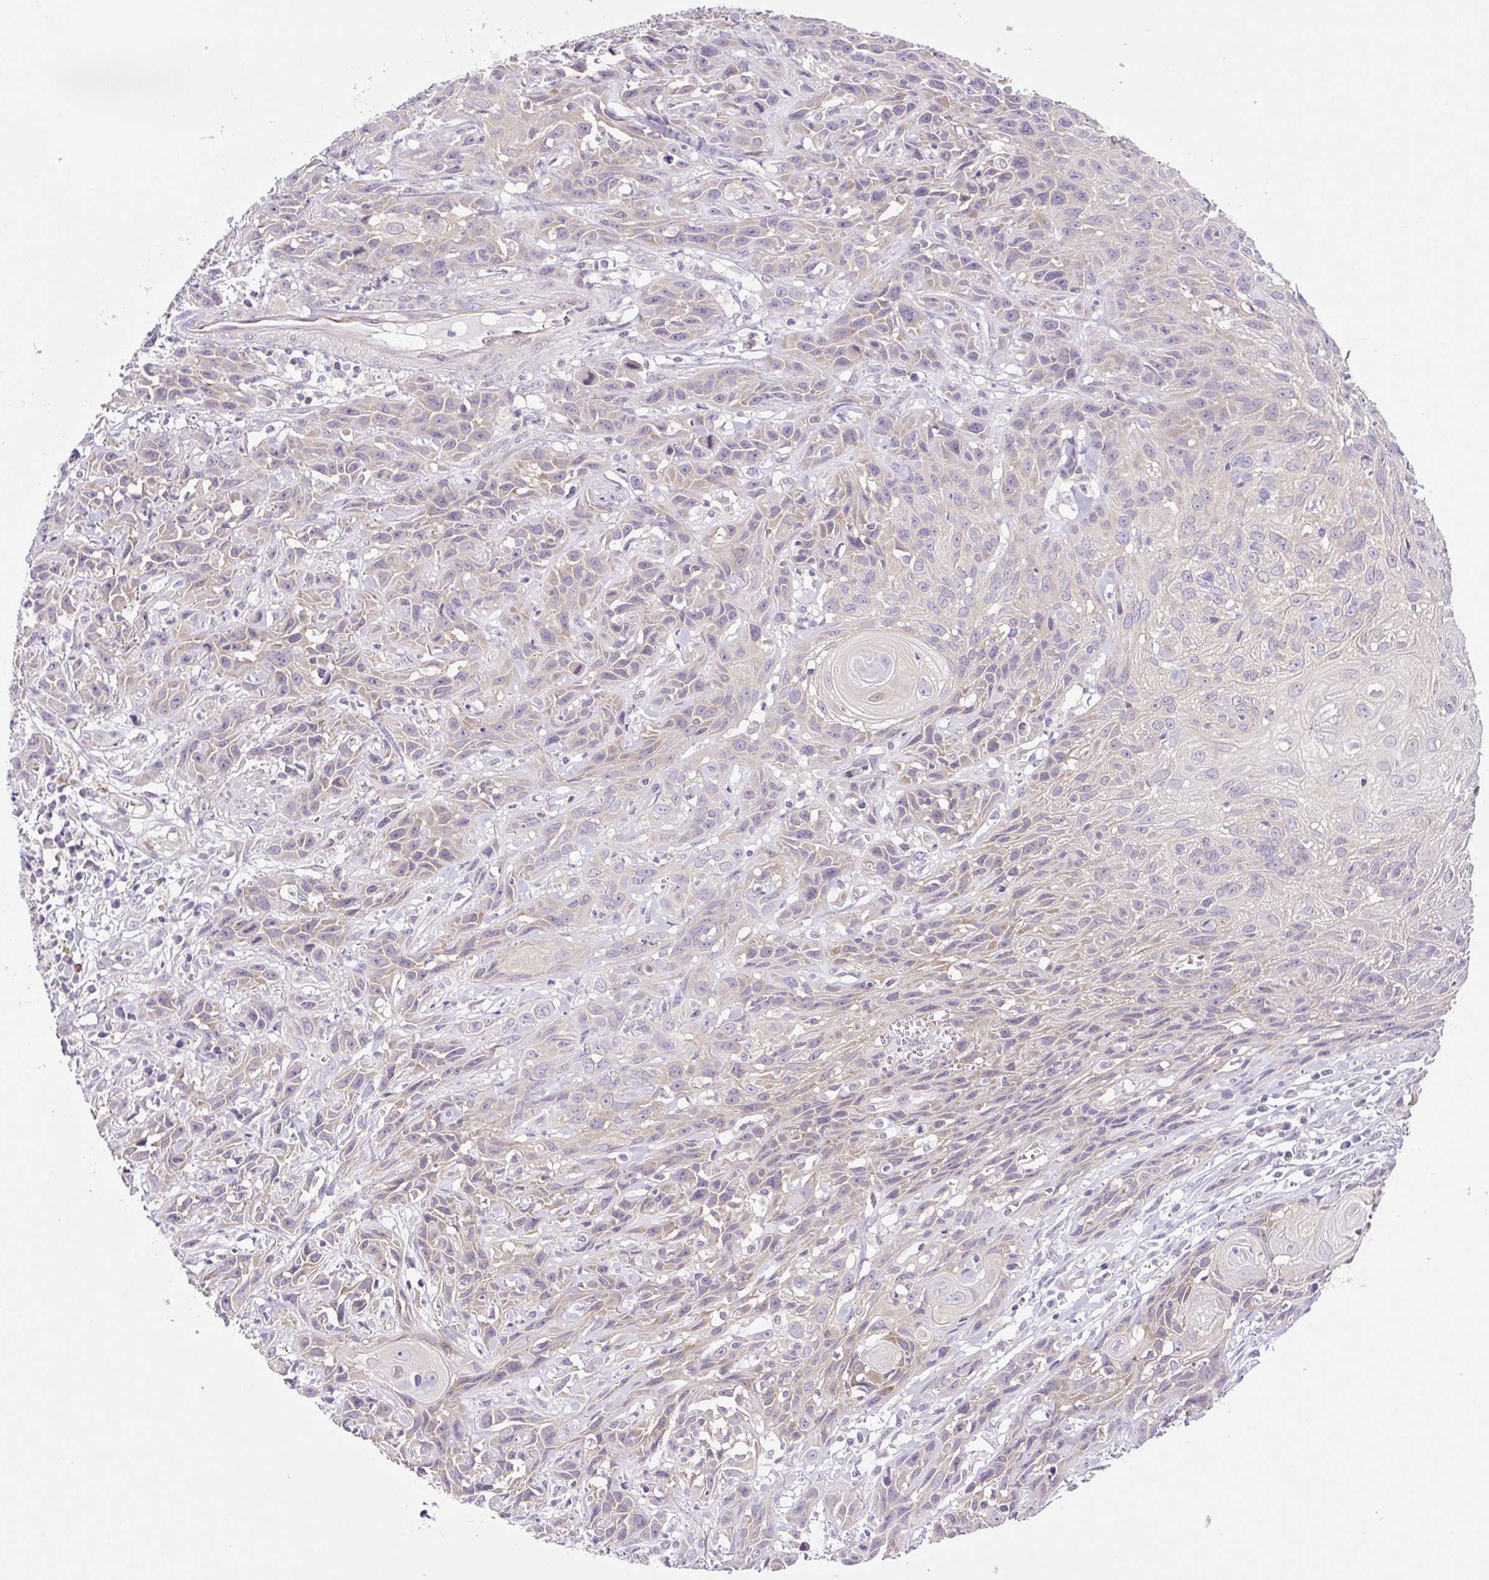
{"staining": {"intensity": "weak", "quantity": "<25%", "location": "cytoplasmic/membranous"}, "tissue": "skin cancer", "cell_type": "Tumor cells", "image_type": "cancer", "snomed": [{"axis": "morphology", "description": "Squamous cell carcinoma, NOS"}, {"axis": "topography", "description": "Skin"}, {"axis": "topography", "description": "Vulva"}], "caption": "This is an immunohistochemistry photomicrograph of squamous cell carcinoma (skin). There is no positivity in tumor cells.", "gene": "CAMK2B", "patient": {"sex": "female", "age": 83}}